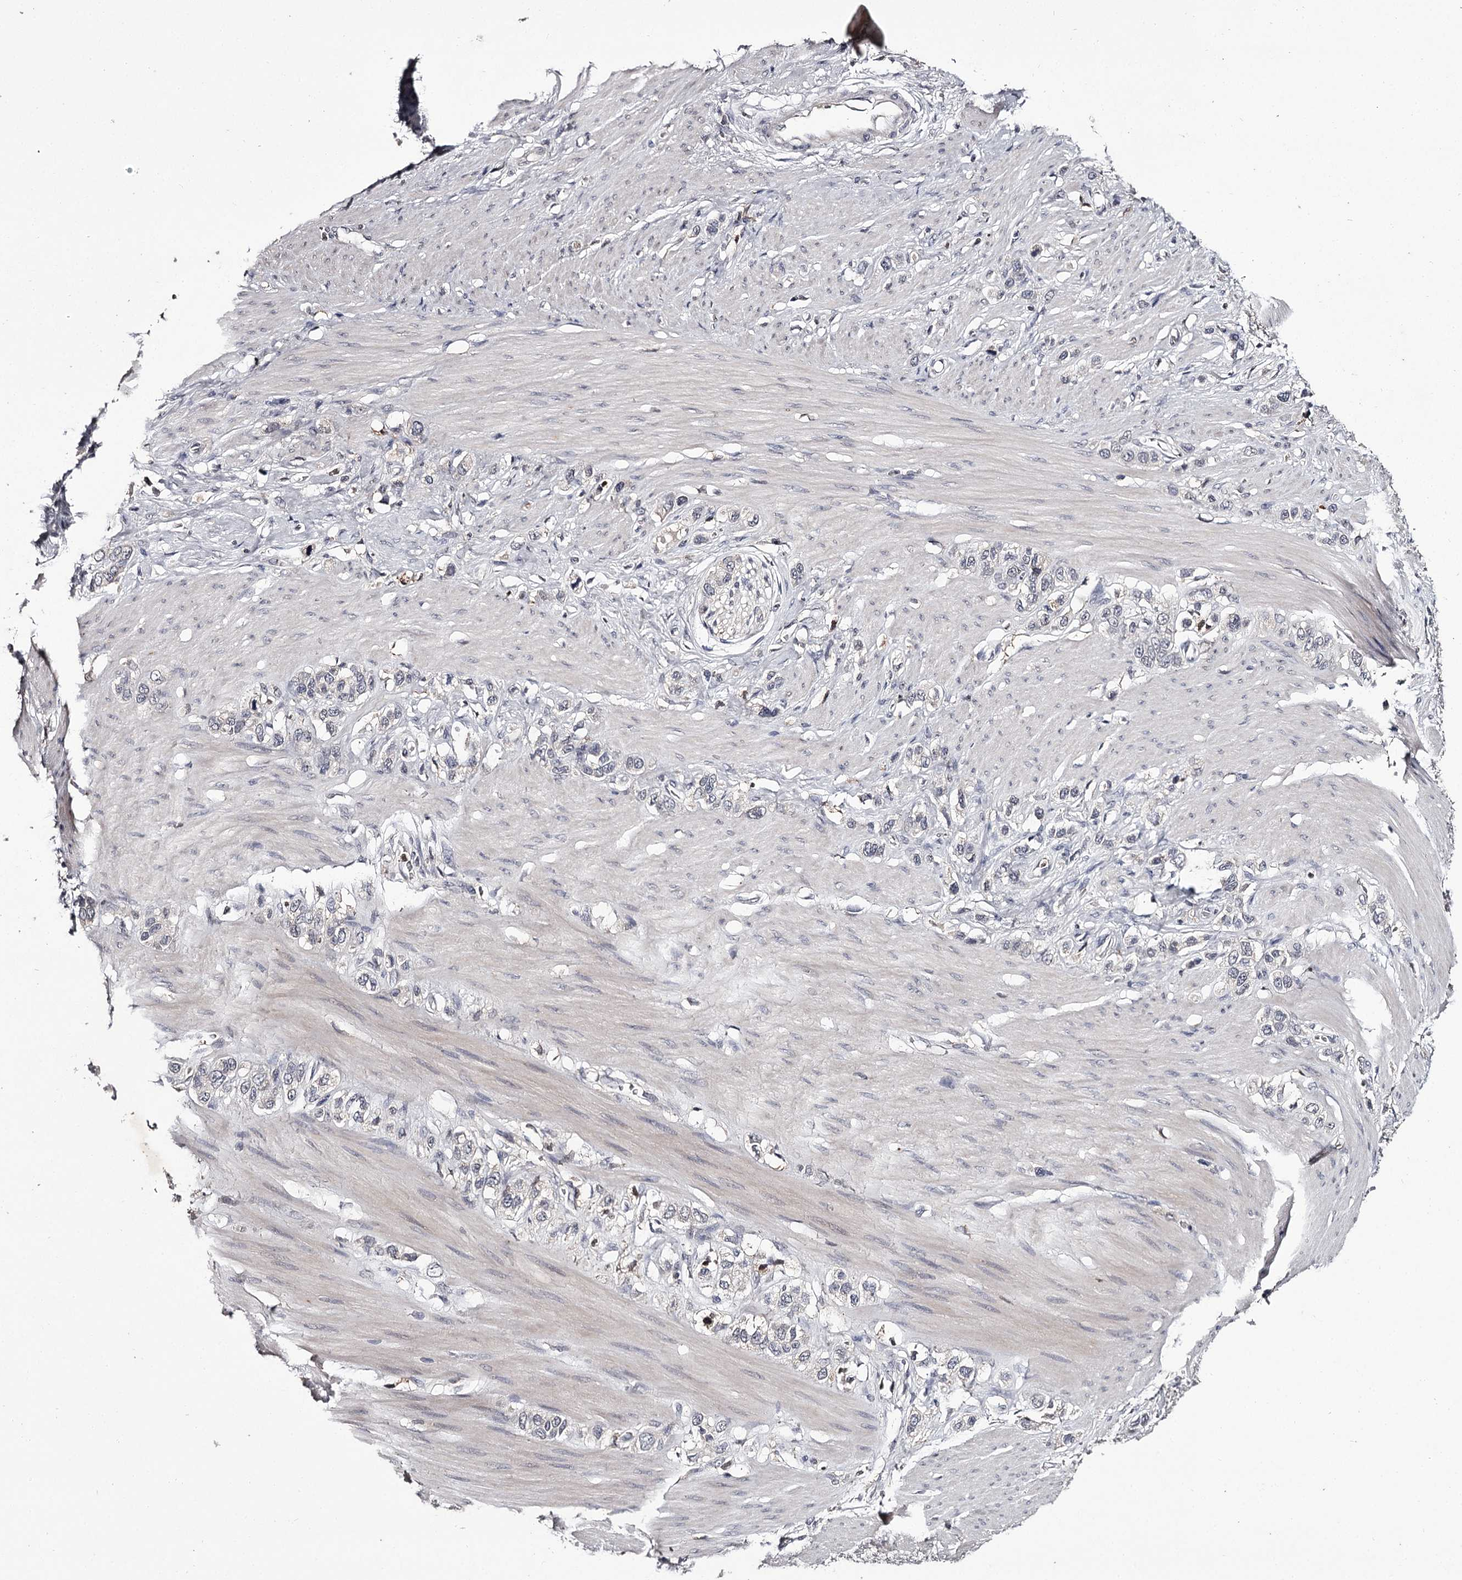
{"staining": {"intensity": "negative", "quantity": "none", "location": "none"}, "tissue": "stomach cancer", "cell_type": "Tumor cells", "image_type": "cancer", "snomed": [{"axis": "morphology", "description": "Adenocarcinoma, NOS"}, {"axis": "morphology", "description": "Adenocarcinoma, High grade"}, {"axis": "topography", "description": "Stomach, upper"}, {"axis": "topography", "description": "Stomach, lower"}], "caption": "This is an immunohistochemistry micrograph of stomach cancer (adenocarcinoma). There is no expression in tumor cells.", "gene": "SLC32A1", "patient": {"sex": "female", "age": 65}}